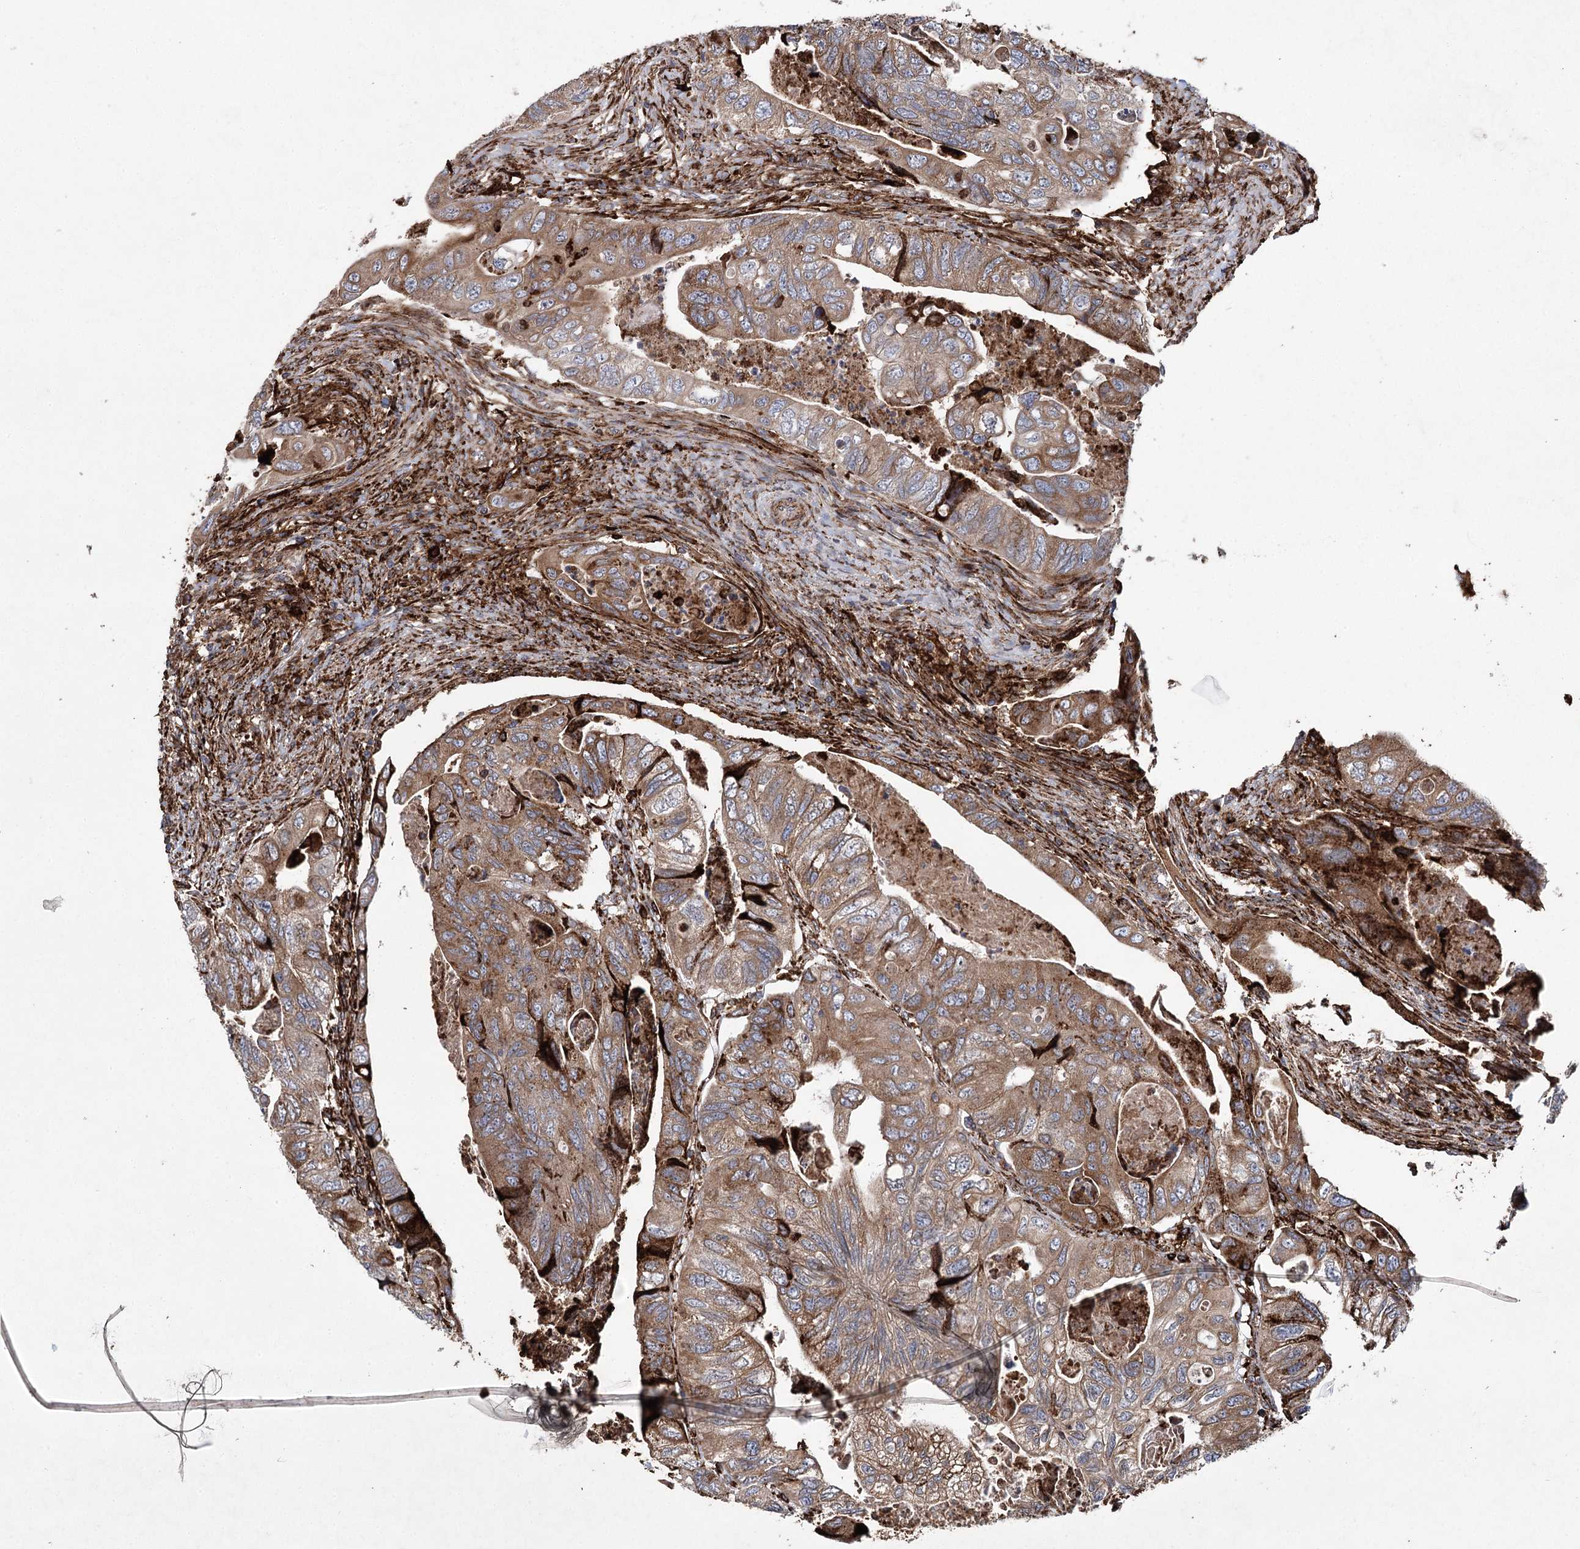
{"staining": {"intensity": "moderate", "quantity": ">75%", "location": "cytoplasmic/membranous"}, "tissue": "colorectal cancer", "cell_type": "Tumor cells", "image_type": "cancer", "snomed": [{"axis": "morphology", "description": "Adenocarcinoma, NOS"}, {"axis": "topography", "description": "Rectum"}], "caption": "Tumor cells show moderate cytoplasmic/membranous staining in approximately >75% of cells in colorectal cancer. (brown staining indicates protein expression, while blue staining denotes nuclei).", "gene": "DCUN1D4", "patient": {"sex": "male", "age": 63}}